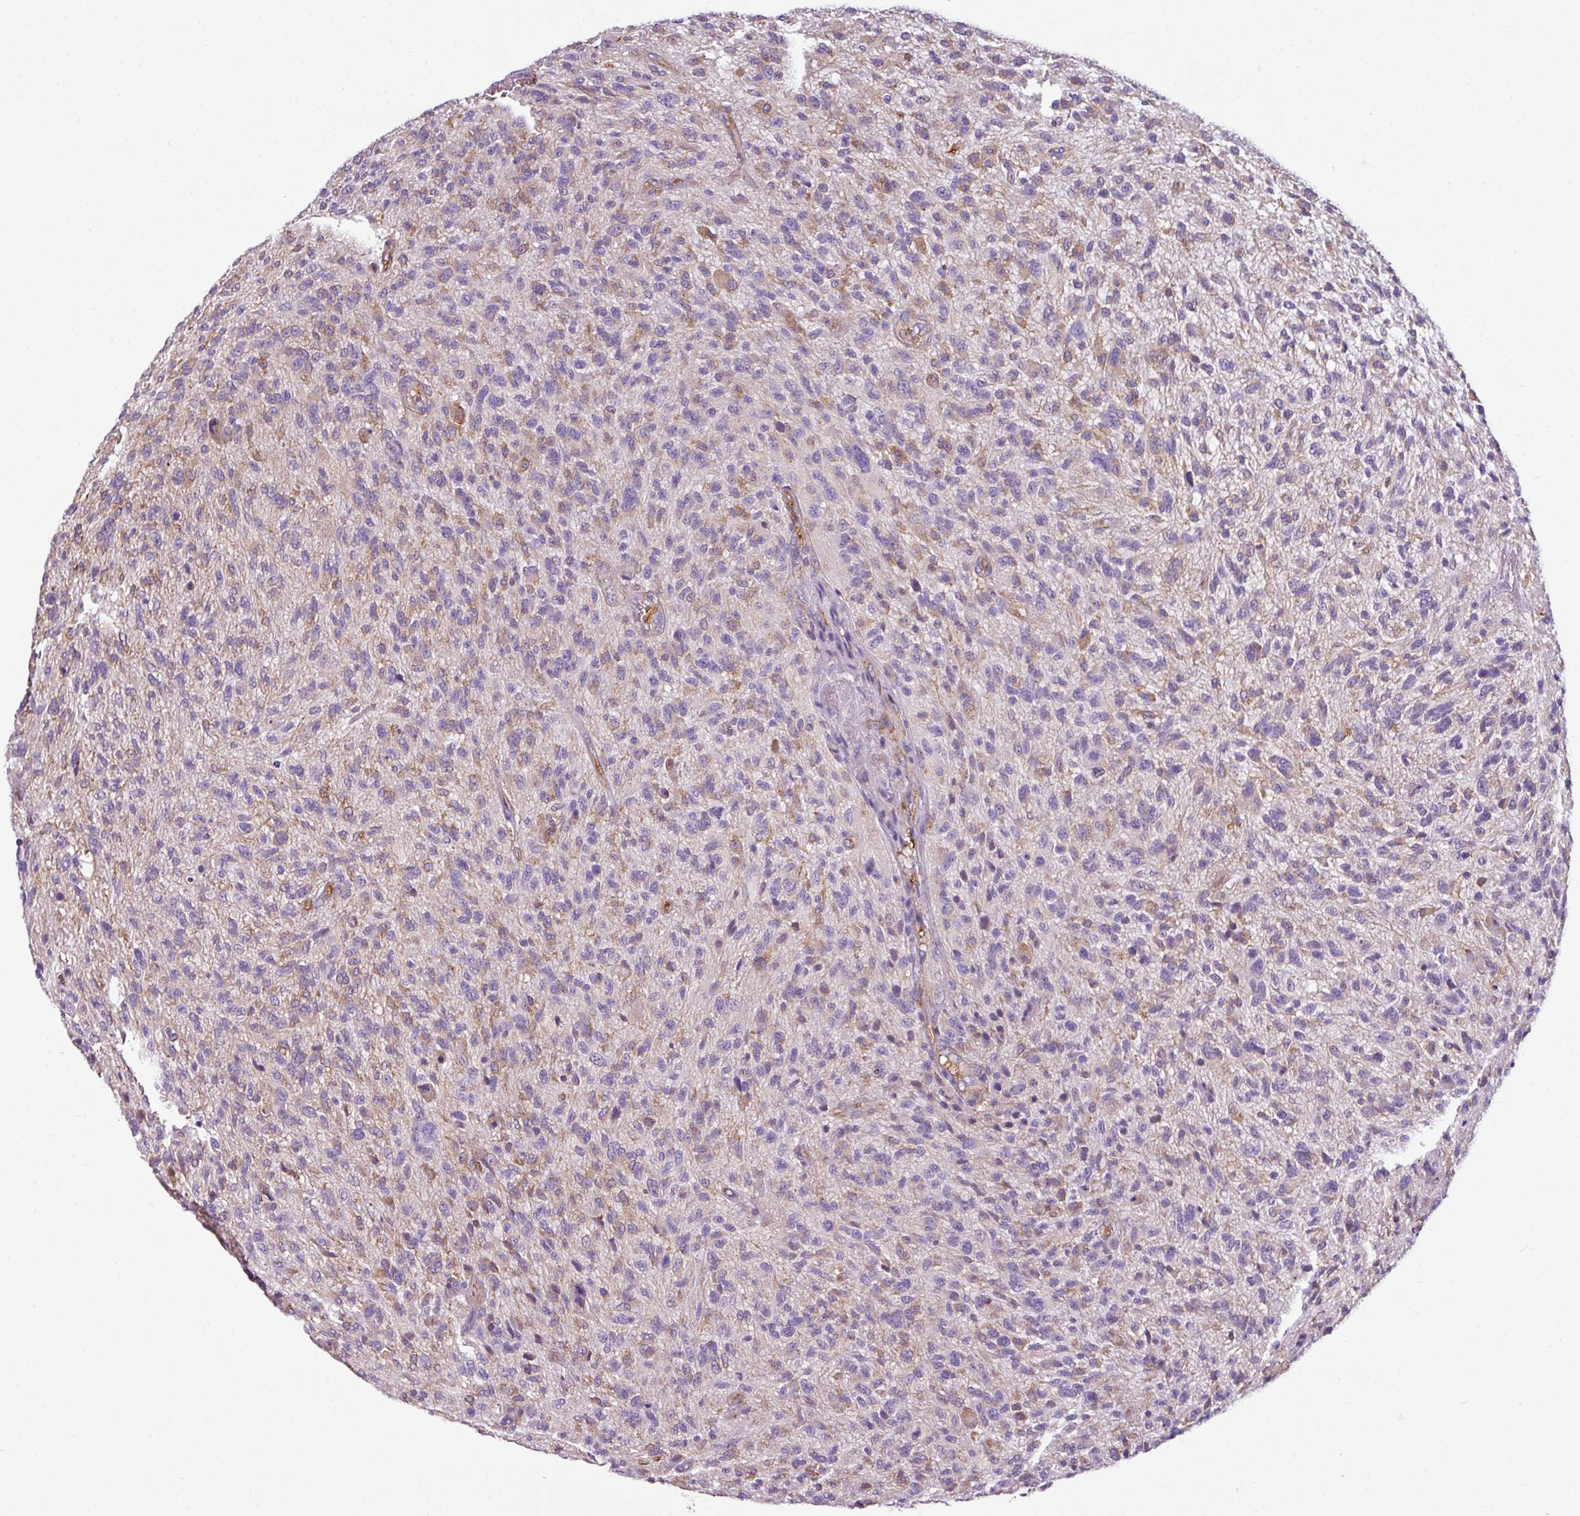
{"staining": {"intensity": "weak", "quantity": "<25%", "location": "cytoplasmic/membranous"}, "tissue": "glioma", "cell_type": "Tumor cells", "image_type": "cancer", "snomed": [{"axis": "morphology", "description": "Glioma, malignant, High grade"}, {"axis": "topography", "description": "Brain"}], "caption": "This micrograph is of malignant glioma (high-grade) stained with immunohistochemistry (IHC) to label a protein in brown with the nuclei are counter-stained blue. There is no positivity in tumor cells.", "gene": "XNDC1N", "patient": {"sex": "male", "age": 47}}